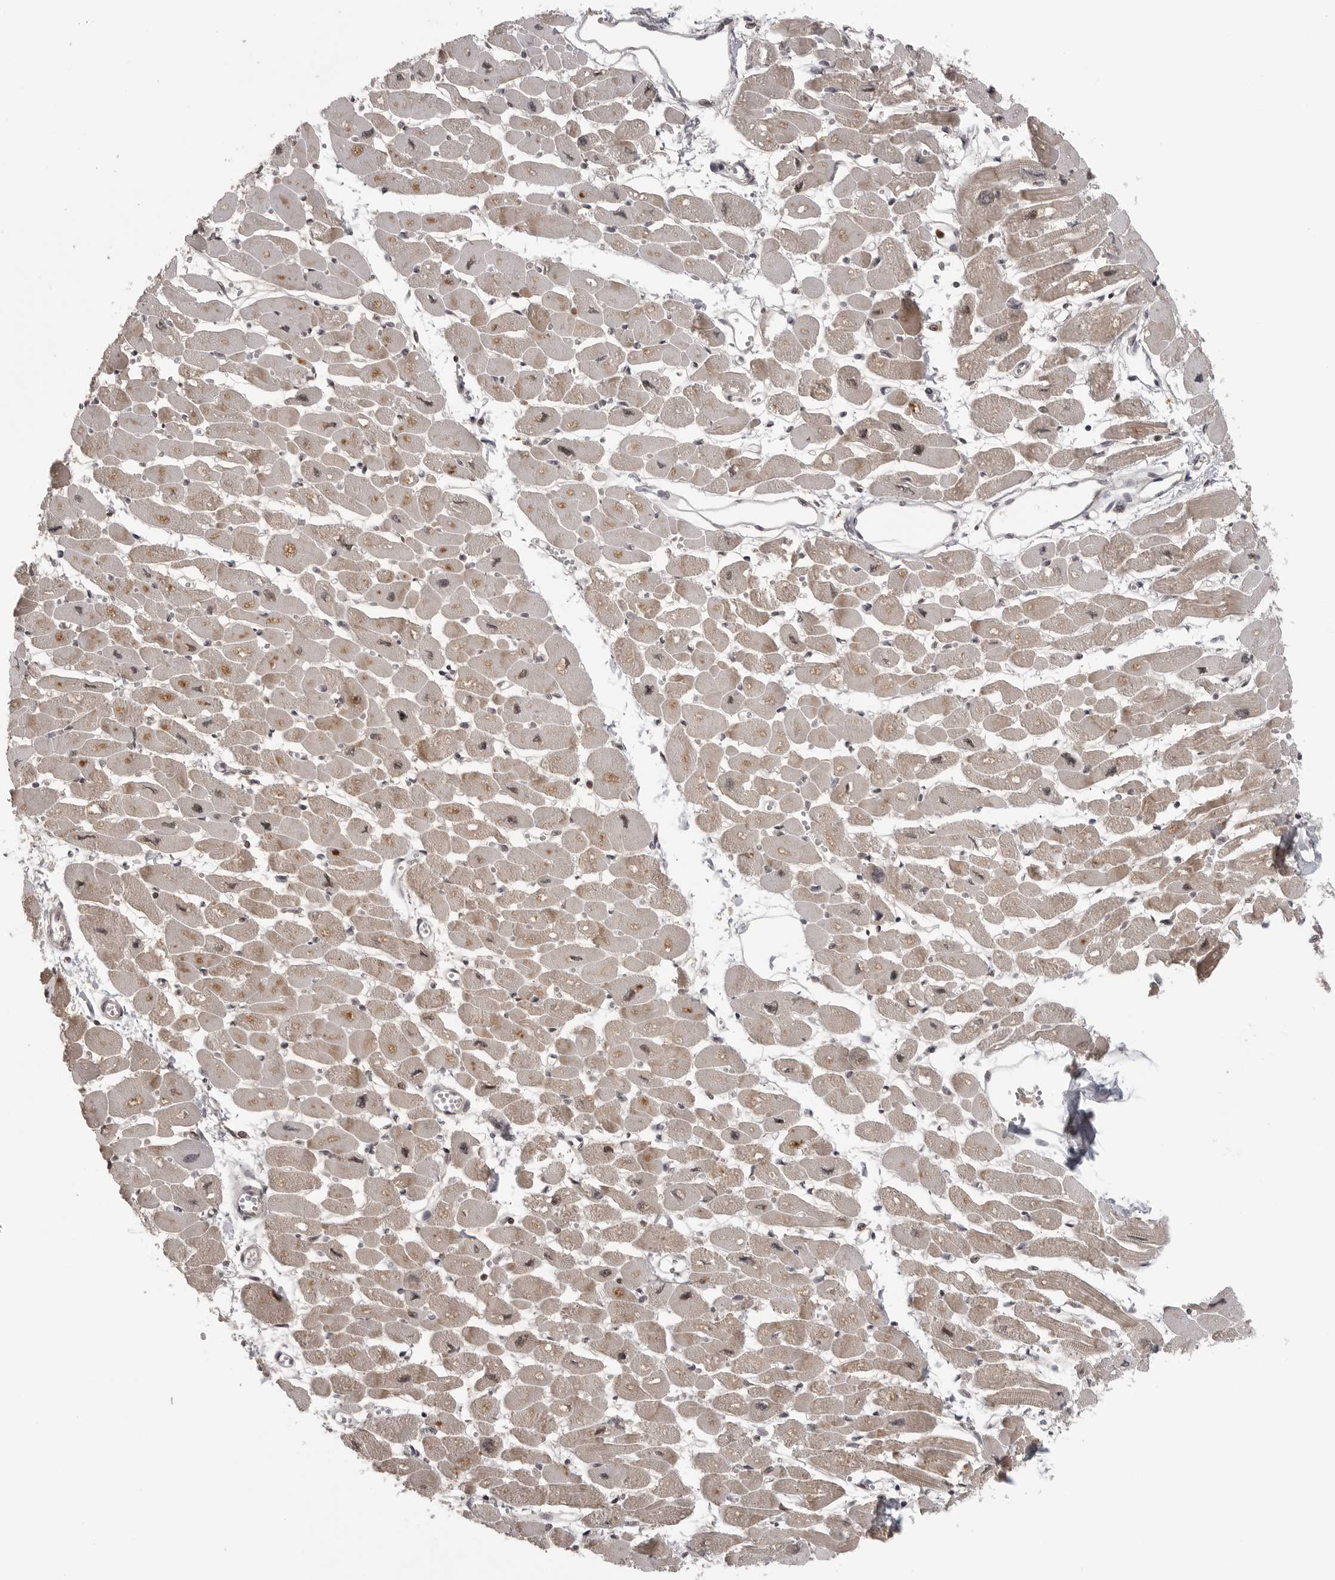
{"staining": {"intensity": "moderate", "quantity": ">75%", "location": "cytoplasmic/membranous,nuclear"}, "tissue": "heart muscle", "cell_type": "Cardiomyocytes", "image_type": "normal", "snomed": [{"axis": "morphology", "description": "Normal tissue, NOS"}, {"axis": "topography", "description": "Heart"}], "caption": "Protein staining of benign heart muscle reveals moderate cytoplasmic/membranous,nuclear expression in about >75% of cardiomyocytes. Immunohistochemistry (ihc) stains the protein in brown and the nuclei are stained blue.", "gene": "PEG3", "patient": {"sex": "female", "age": 54}}